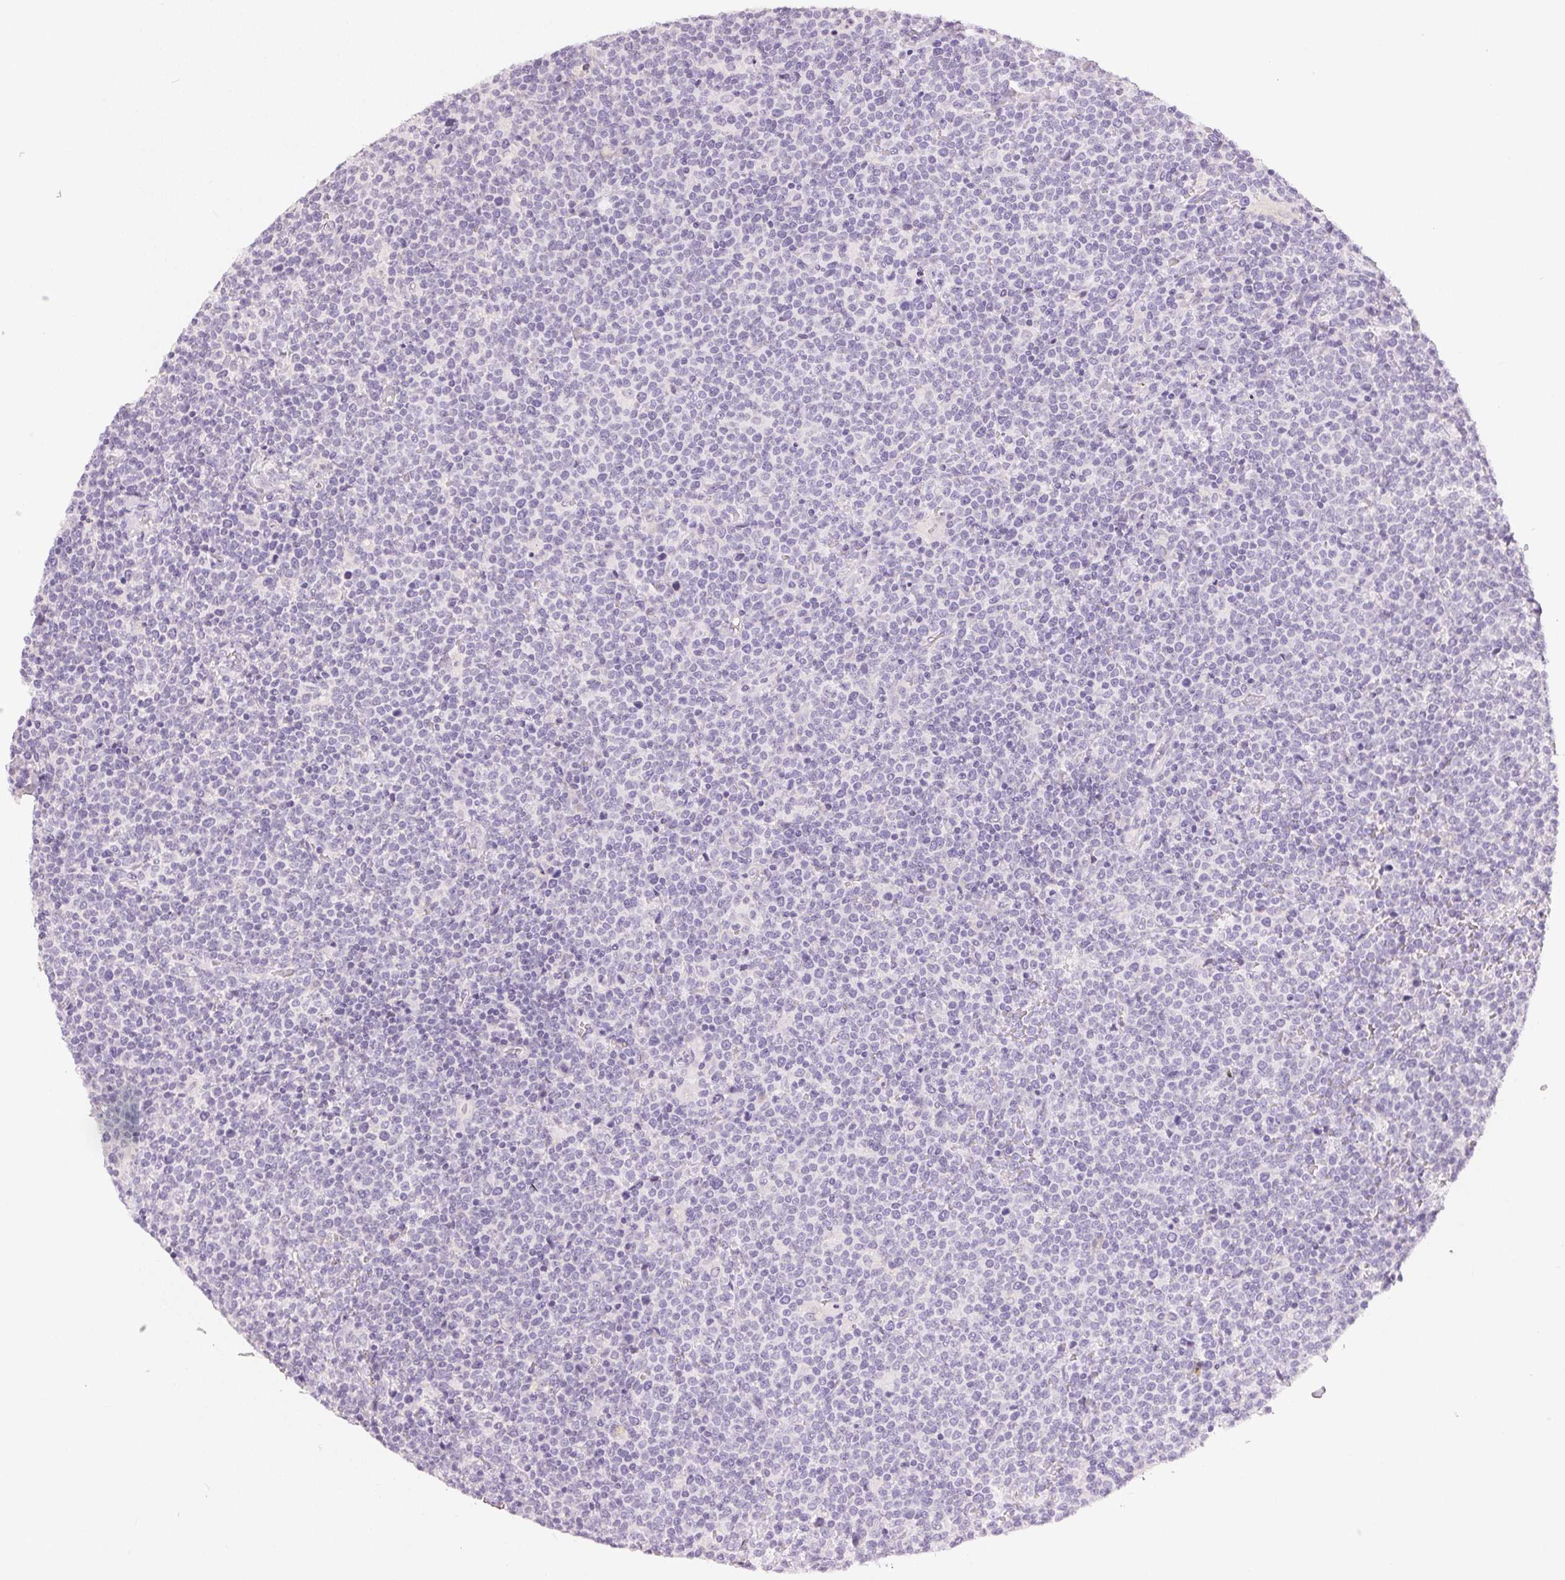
{"staining": {"intensity": "negative", "quantity": "none", "location": "none"}, "tissue": "lymphoma", "cell_type": "Tumor cells", "image_type": "cancer", "snomed": [{"axis": "morphology", "description": "Malignant lymphoma, non-Hodgkin's type, High grade"}, {"axis": "topography", "description": "Lymph node"}], "caption": "IHC of malignant lymphoma, non-Hodgkin's type (high-grade) displays no expression in tumor cells.", "gene": "MIOX", "patient": {"sex": "male", "age": 61}}